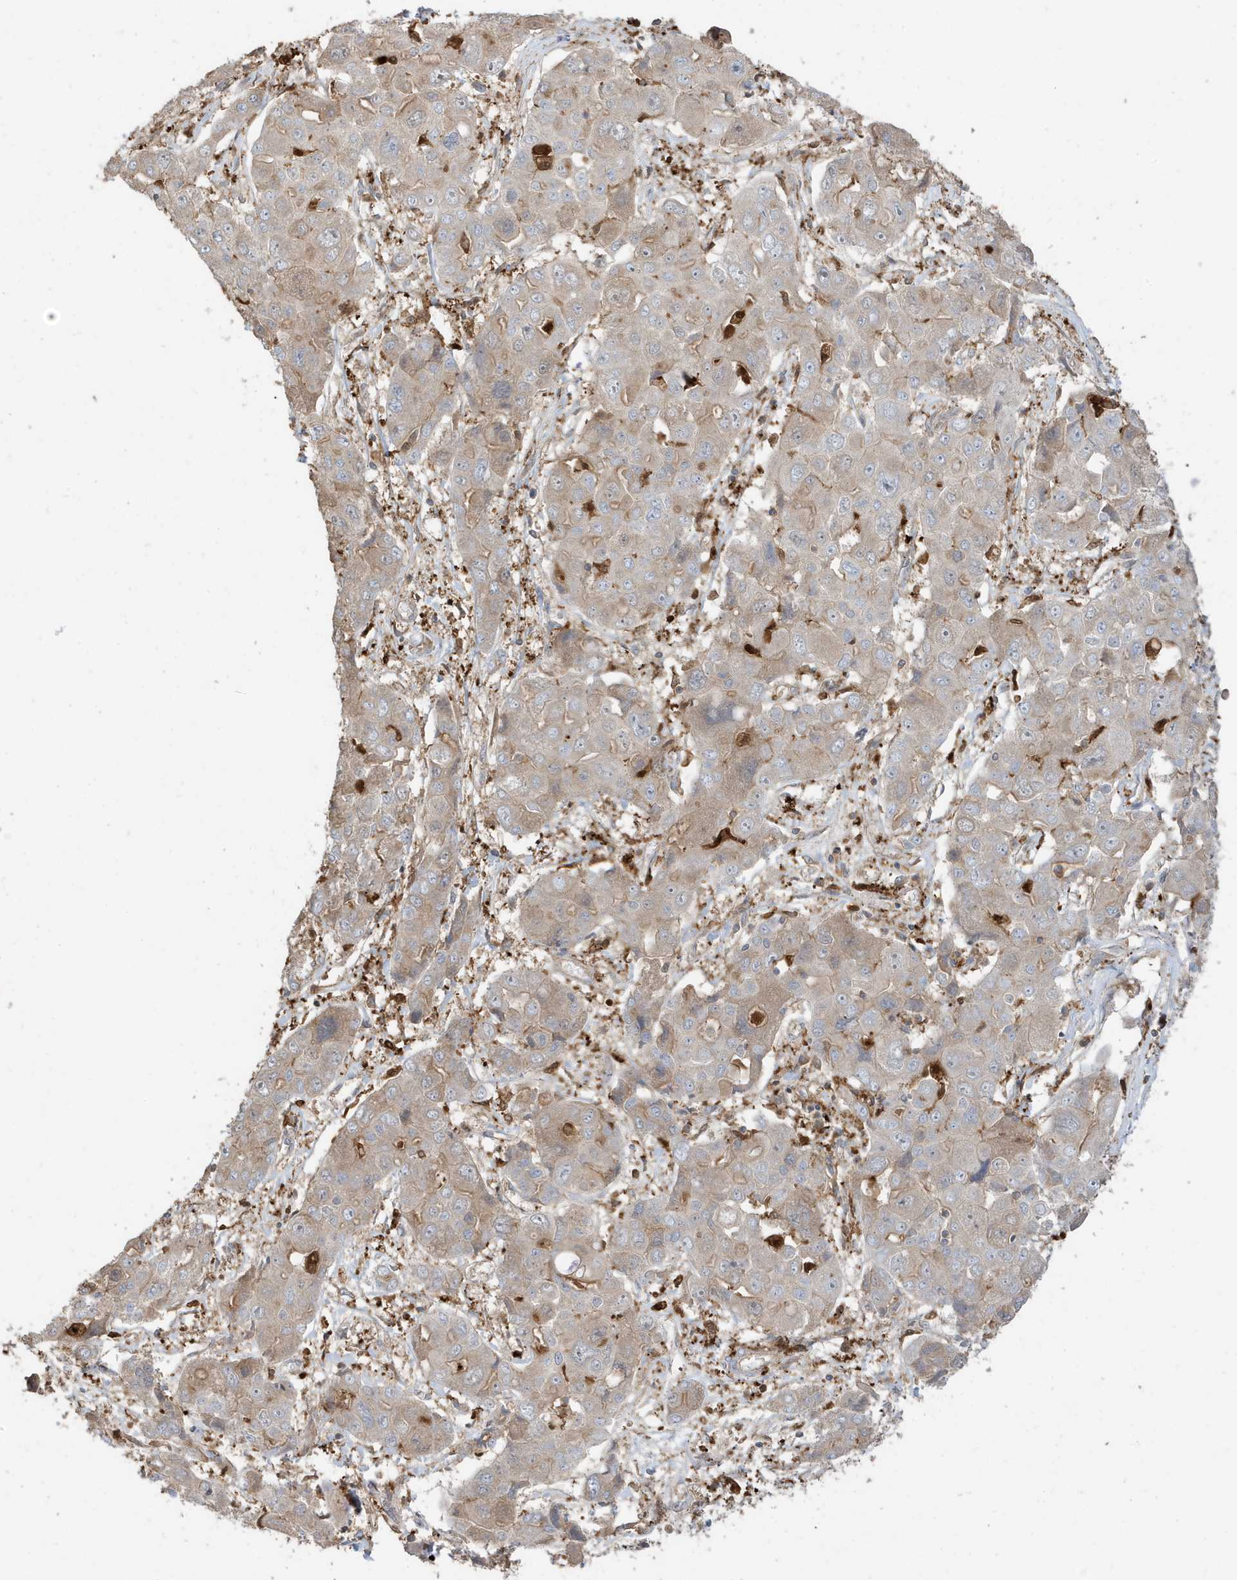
{"staining": {"intensity": "weak", "quantity": "<25%", "location": "cytoplasmic/membranous"}, "tissue": "liver cancer", "cell_type": "Tumor cells", "image_type": "cancer", "snomed": [{"axis": "morphology", "description": "Cholangiocarcinoma"}, {"axis": "topography", "description": "Liver"}], "caption": "An IHC image of liver cancer is shown. There is no staining in tumor cells of liver cancer.", "gene": "ABTB1", "patient": {"sex": "male", "age": 67}}